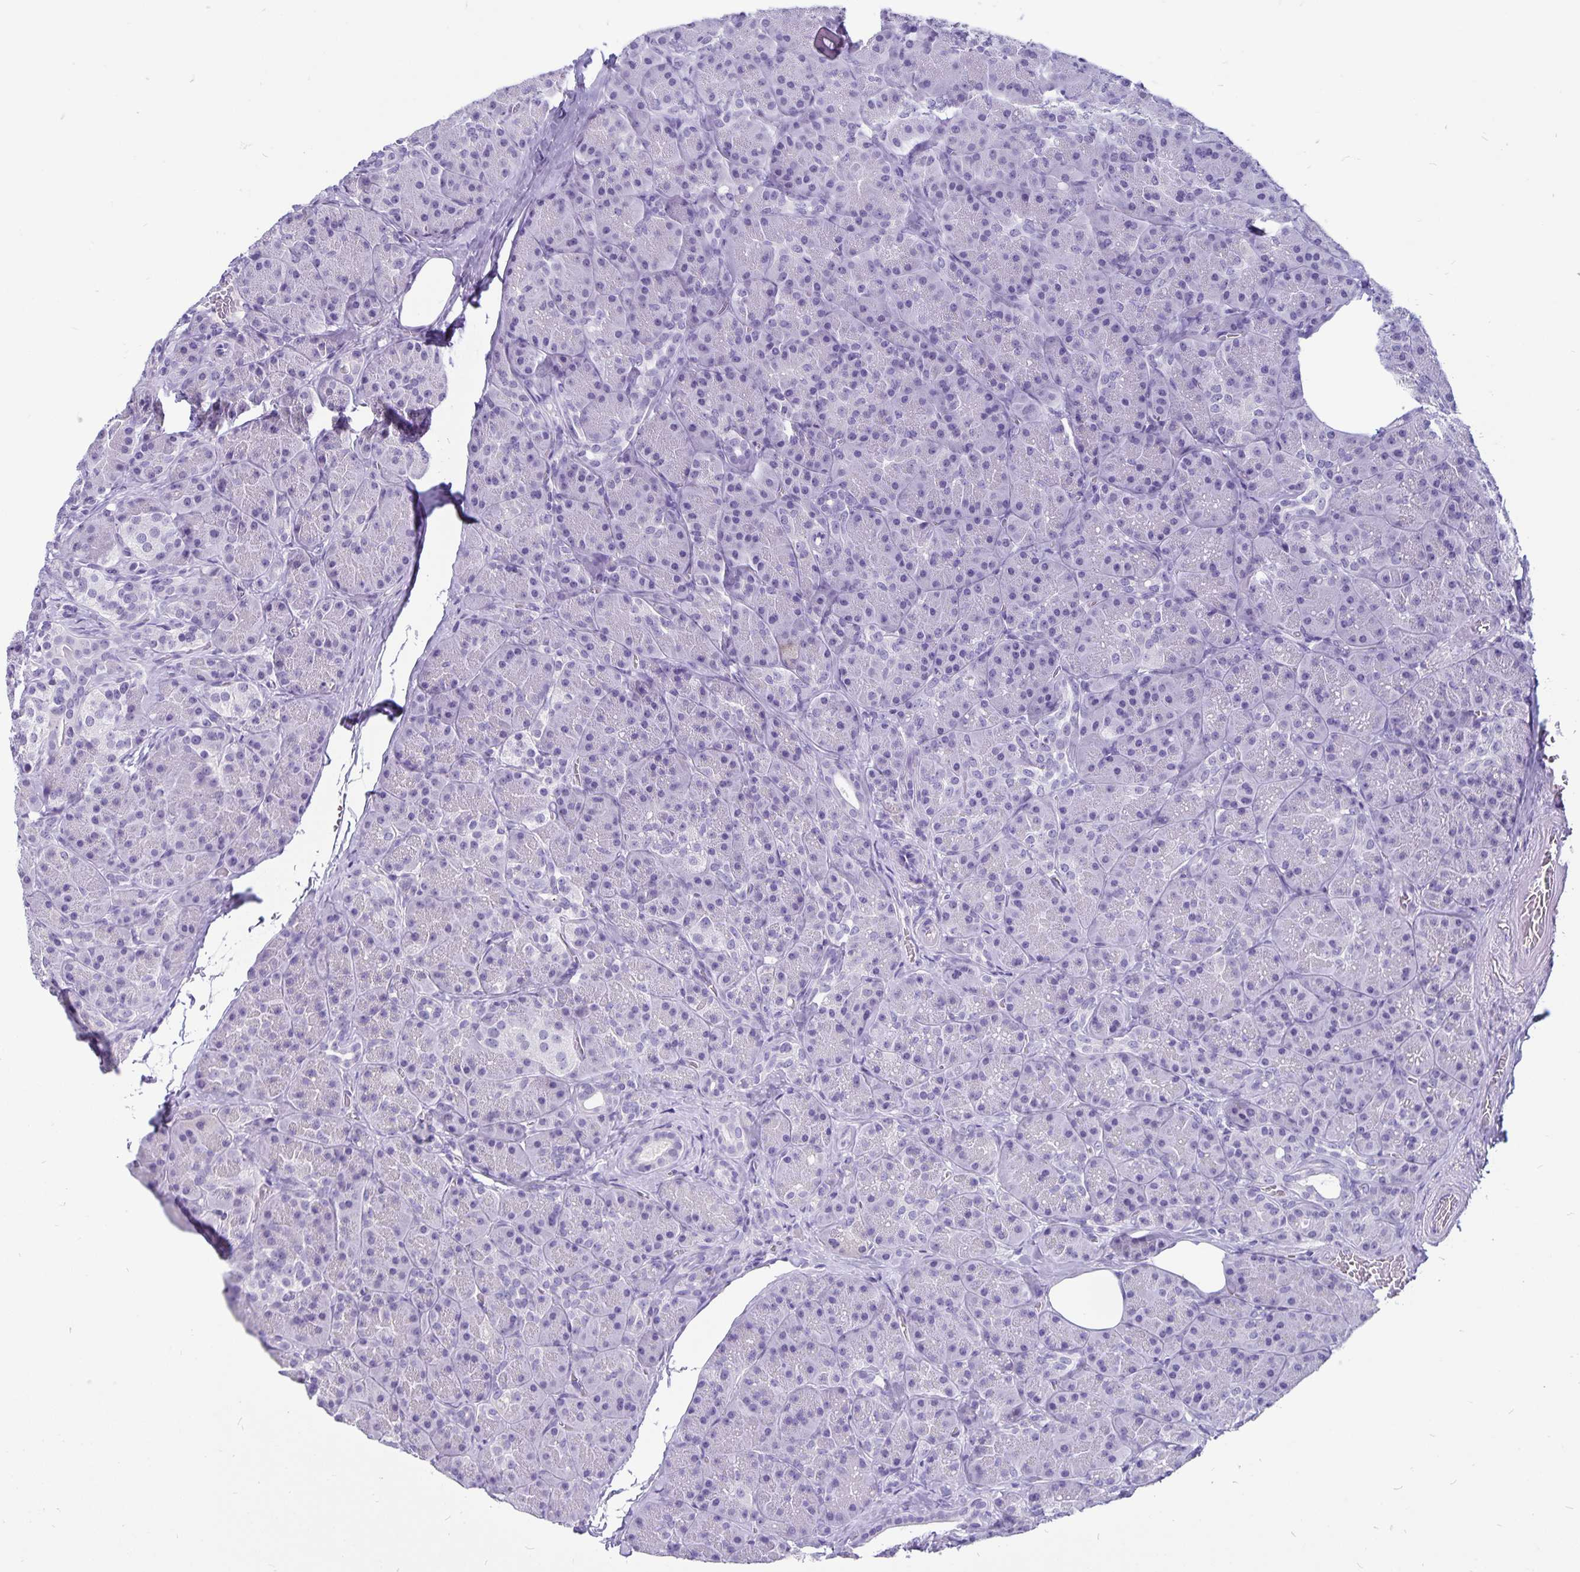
{"staining": {"intensity": "negative", "quantity": "none", "location": "none"}, "tissue": "pancreas", "cell_type": "Exocrine glandular cells", "image_type": "normal", "snomed": [{"axis": "morphology", "description": "Normal tissue, NOS"}, {"axis": "topography", "description": "Pancreas"}], "caption": "Immunohistochemical staining of normal human pancreas demonstrates no significant staining in exocrine glandular cells.", "gene": "ODF3B", "patient": {"sex": "male", "age": 57}}